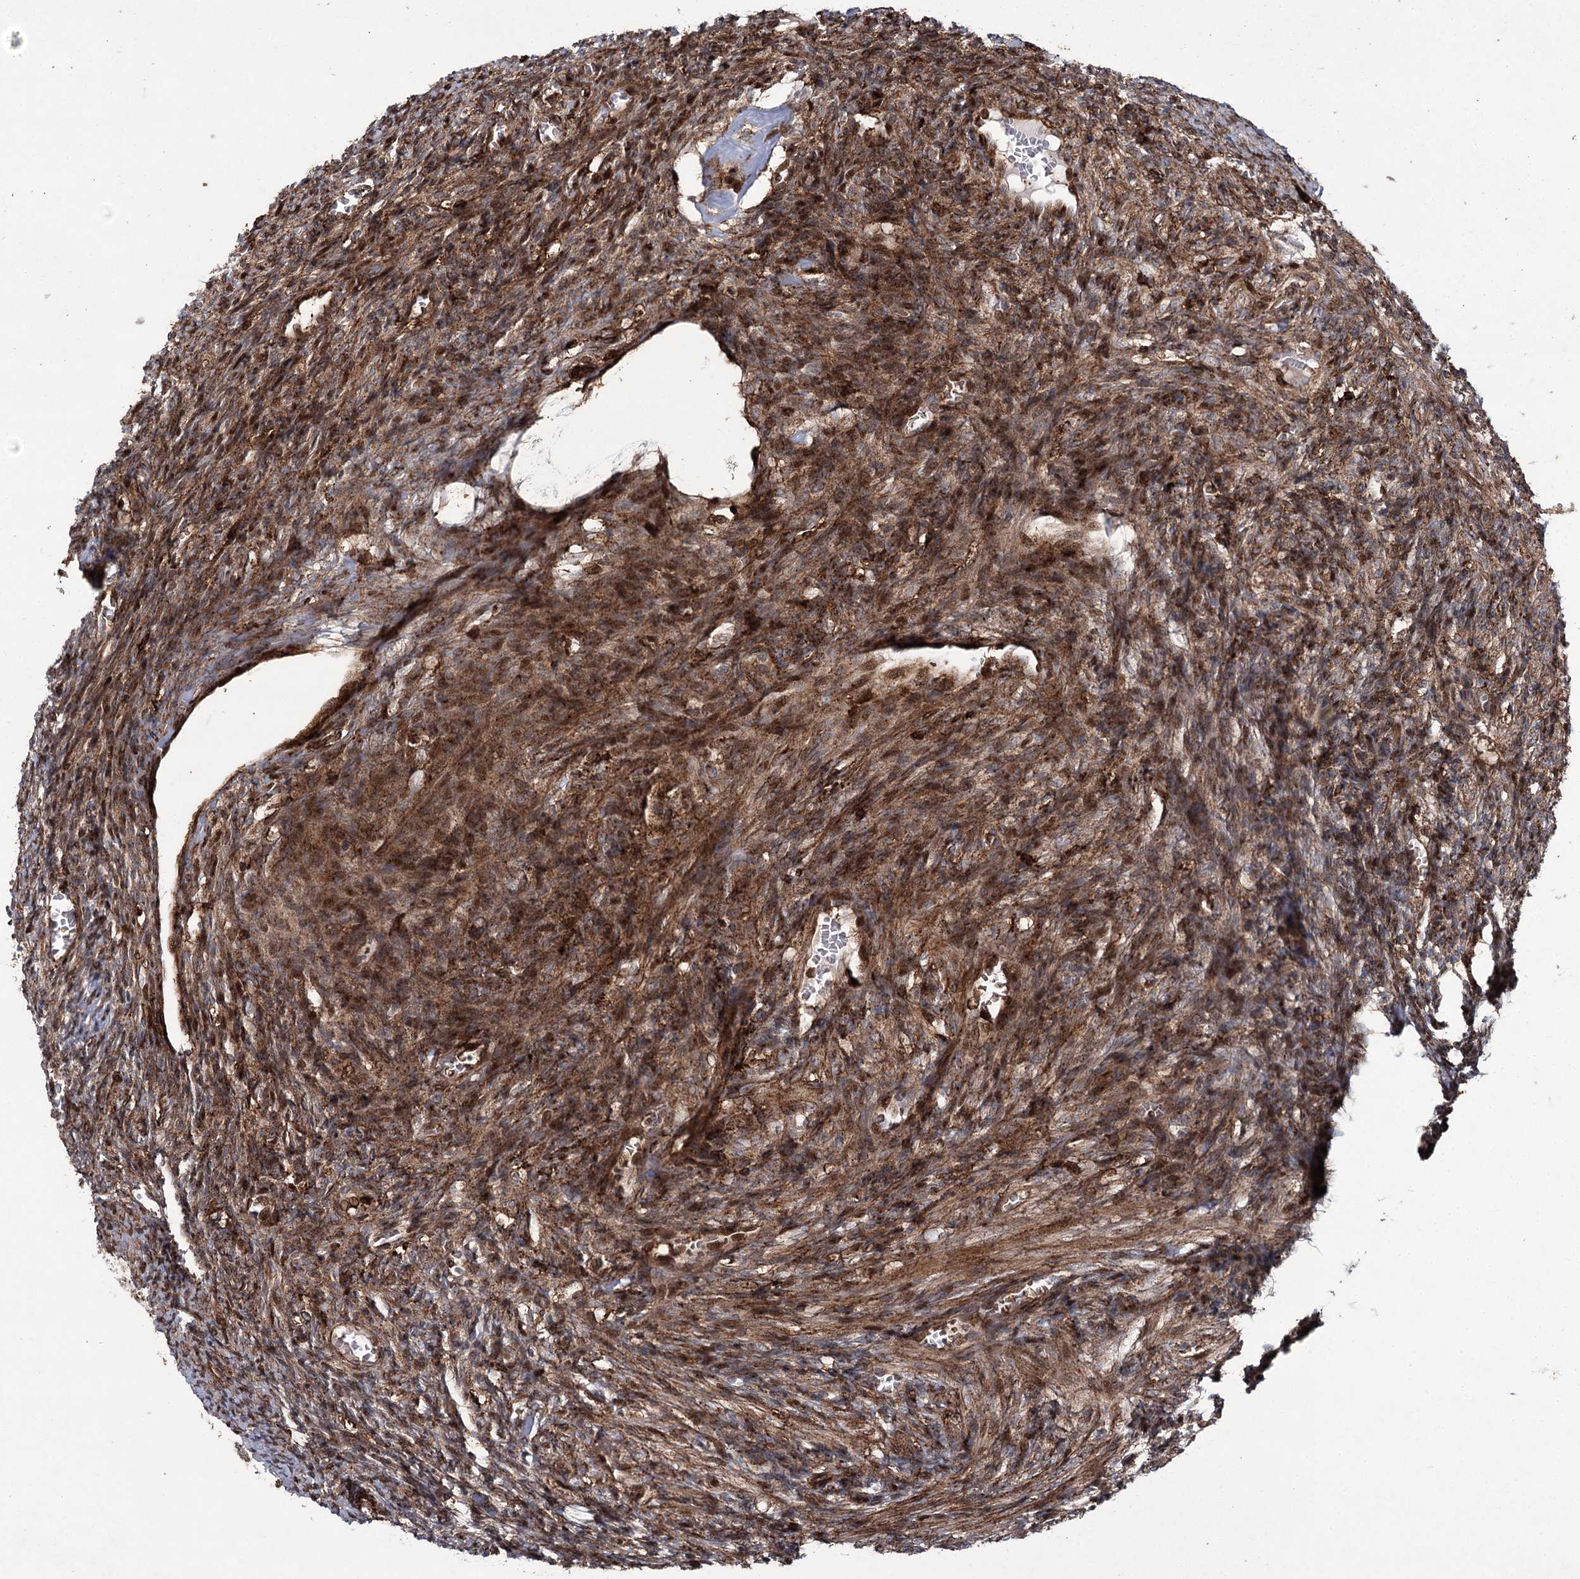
{"staining": {"intensity": "moderate", "quantity": ">75%", "location": "cytoplasmic/membranous,nuclear"}, "tissue": "ovary", "cell_type": "Ovarian stroma cells", "image_type": "normal", "snomed": [{"axis": "morphology", "description": "Normal tissue, NOS"}, {"axis": "topography", "description": "Ovary"}], "caption": "About >75% of ovarian stroma cells in normal ovary show moderate cytoplasmic/membranous,nuclear protein expression as visualized by brown immunohistochemical staining.", "gene": "DCUN1D4", "patient": {"sex": "female", "age": 27}}